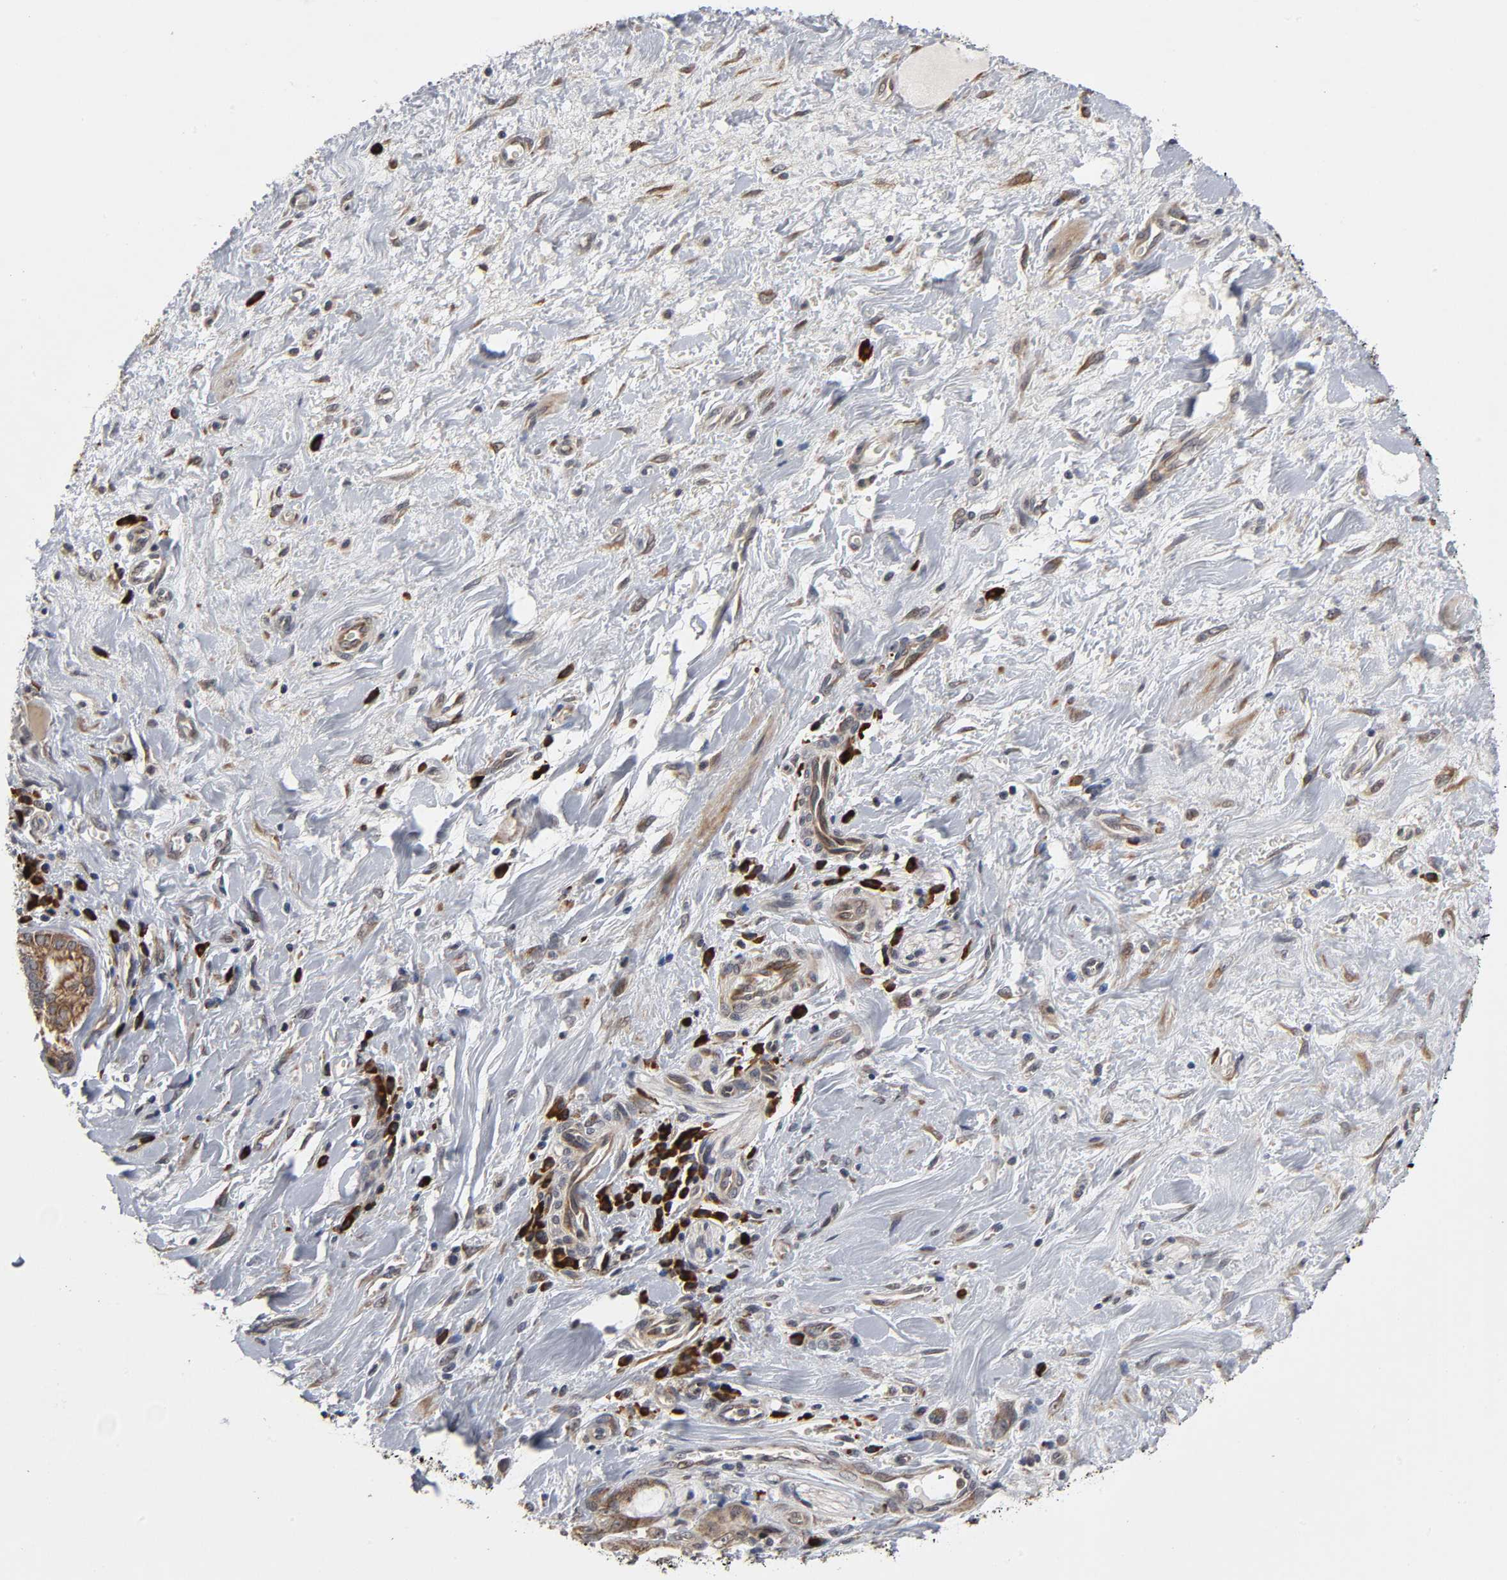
{"staining": {"intensity": "moderate", "quantity": ">75%", "location": "cytoplasmic/membranous"}, "tissue": "pancreatic cancer", "cell_type": "Tumor cells", "image_type": "cancer", "snomed": [{"axis": "morphology", "description": "Adenocarcinoma, NOS"}, {"axis": "topography", "description": "Pancreas"}], "caption": "Human pancreatic cancer stained with a protein marker reveals moderate staining in tumor cells.", "gene": "SLC30A9", "patient": {"sex": "female", "age": 73}}